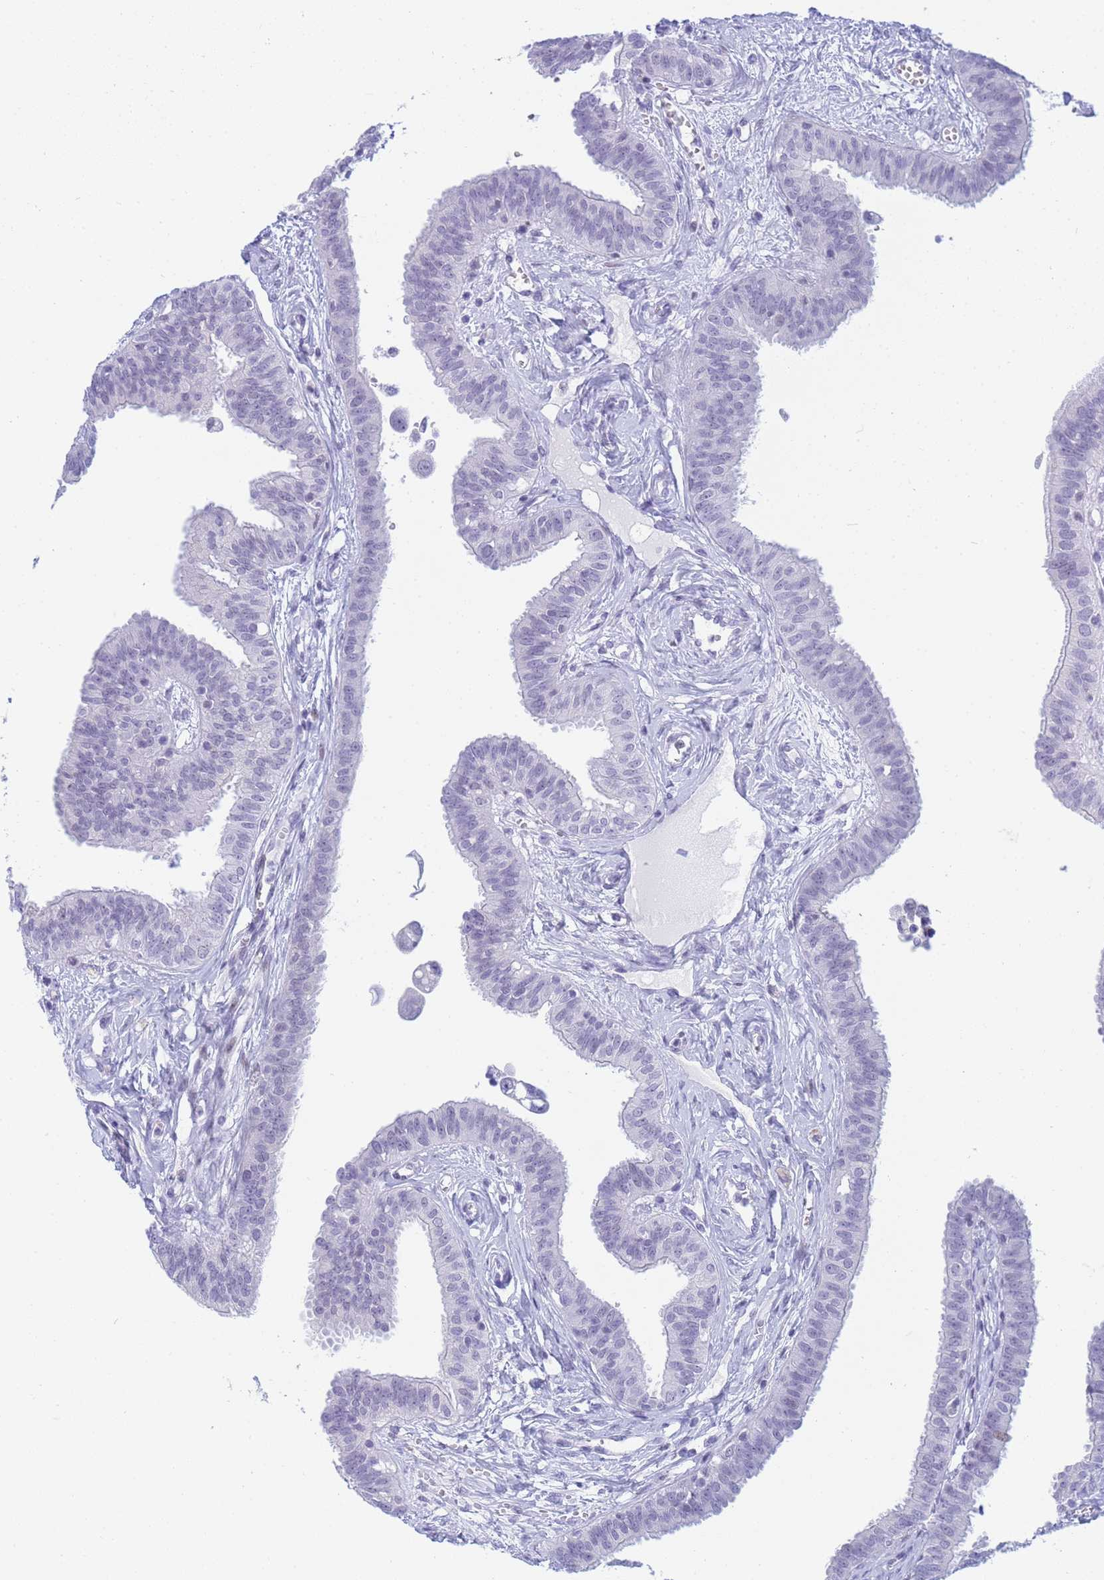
{"staining": {"intensity": "negative", "quantity": "none", "location": "none"}, "tissue": "fallopian tube", "cell_type": "Glandular cells", "image_type": "normal", "snomed": [{"axis": "morphology", "description": "Normal tissue, NOS"}, {"axis": "morphology", "description": "Carcinoma, NOS"}, {"axis": "topography", "description": "Fallopian tube"}, {"axis": "topography", "description": "Ovary"}], "caption": "The image displays no significant staining in glandular cells of fallopian tube. (Brightfield microscopy of DAB IHC at high magnification).", "gene": "SNX20", "patient": {"sex": "female", "age": 59}}